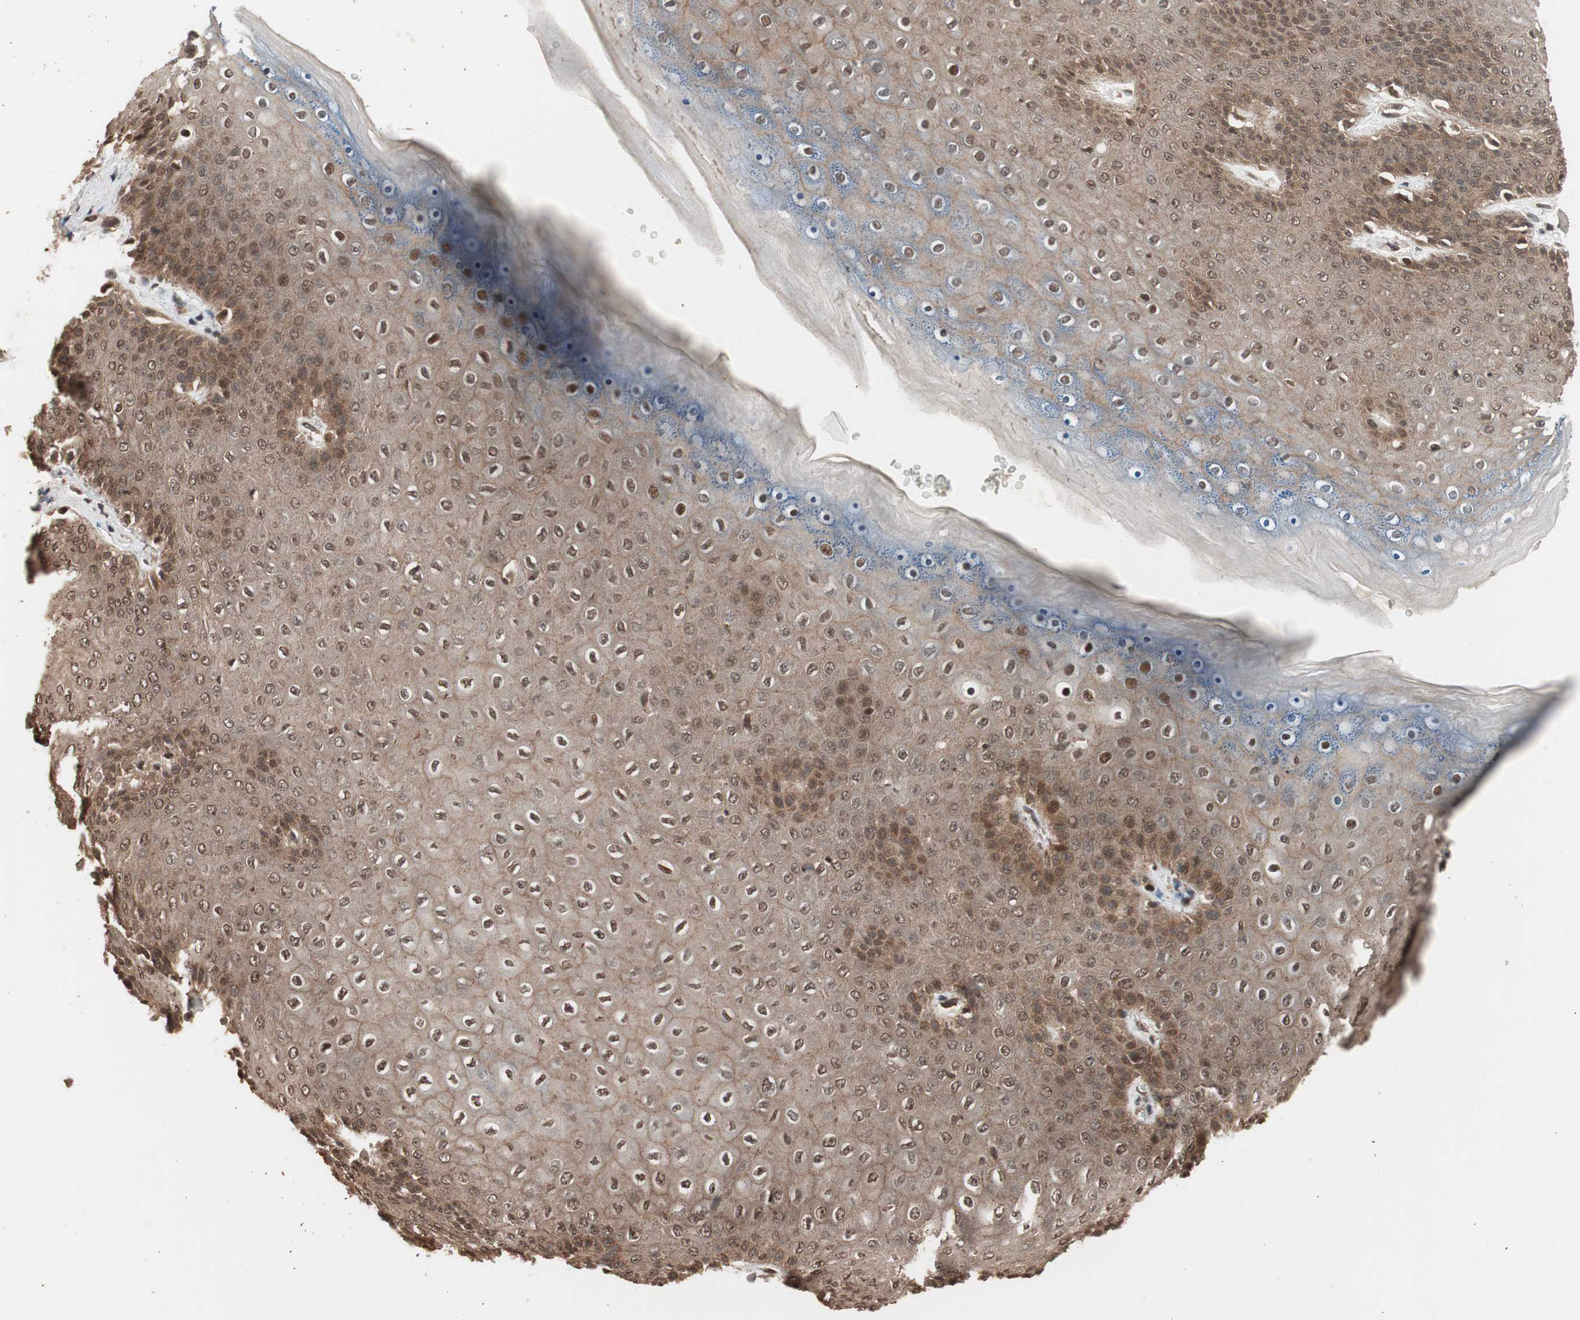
{"staining": {"intensity": "moderate", "quantity": ">75%", "location": "cytoplasmic/membranous,nuclear"}, "tissue": "skin", "cell_type": "Epidermal cells", "image_type": "normal", "snomed": [{"axis": "morphology", "description": "Normal tissue, NOS"}, {"axis": "topography", "description": "Anal"}], "caption": "Immunohistochemical staining of unremarkable human skin shows moderate cytoplasmic/membranous,nuclear protein expression in about >75% of epidermal cells.", "gene": "ZFC3H1", "patient": {"sex": "female", "age": 46}}